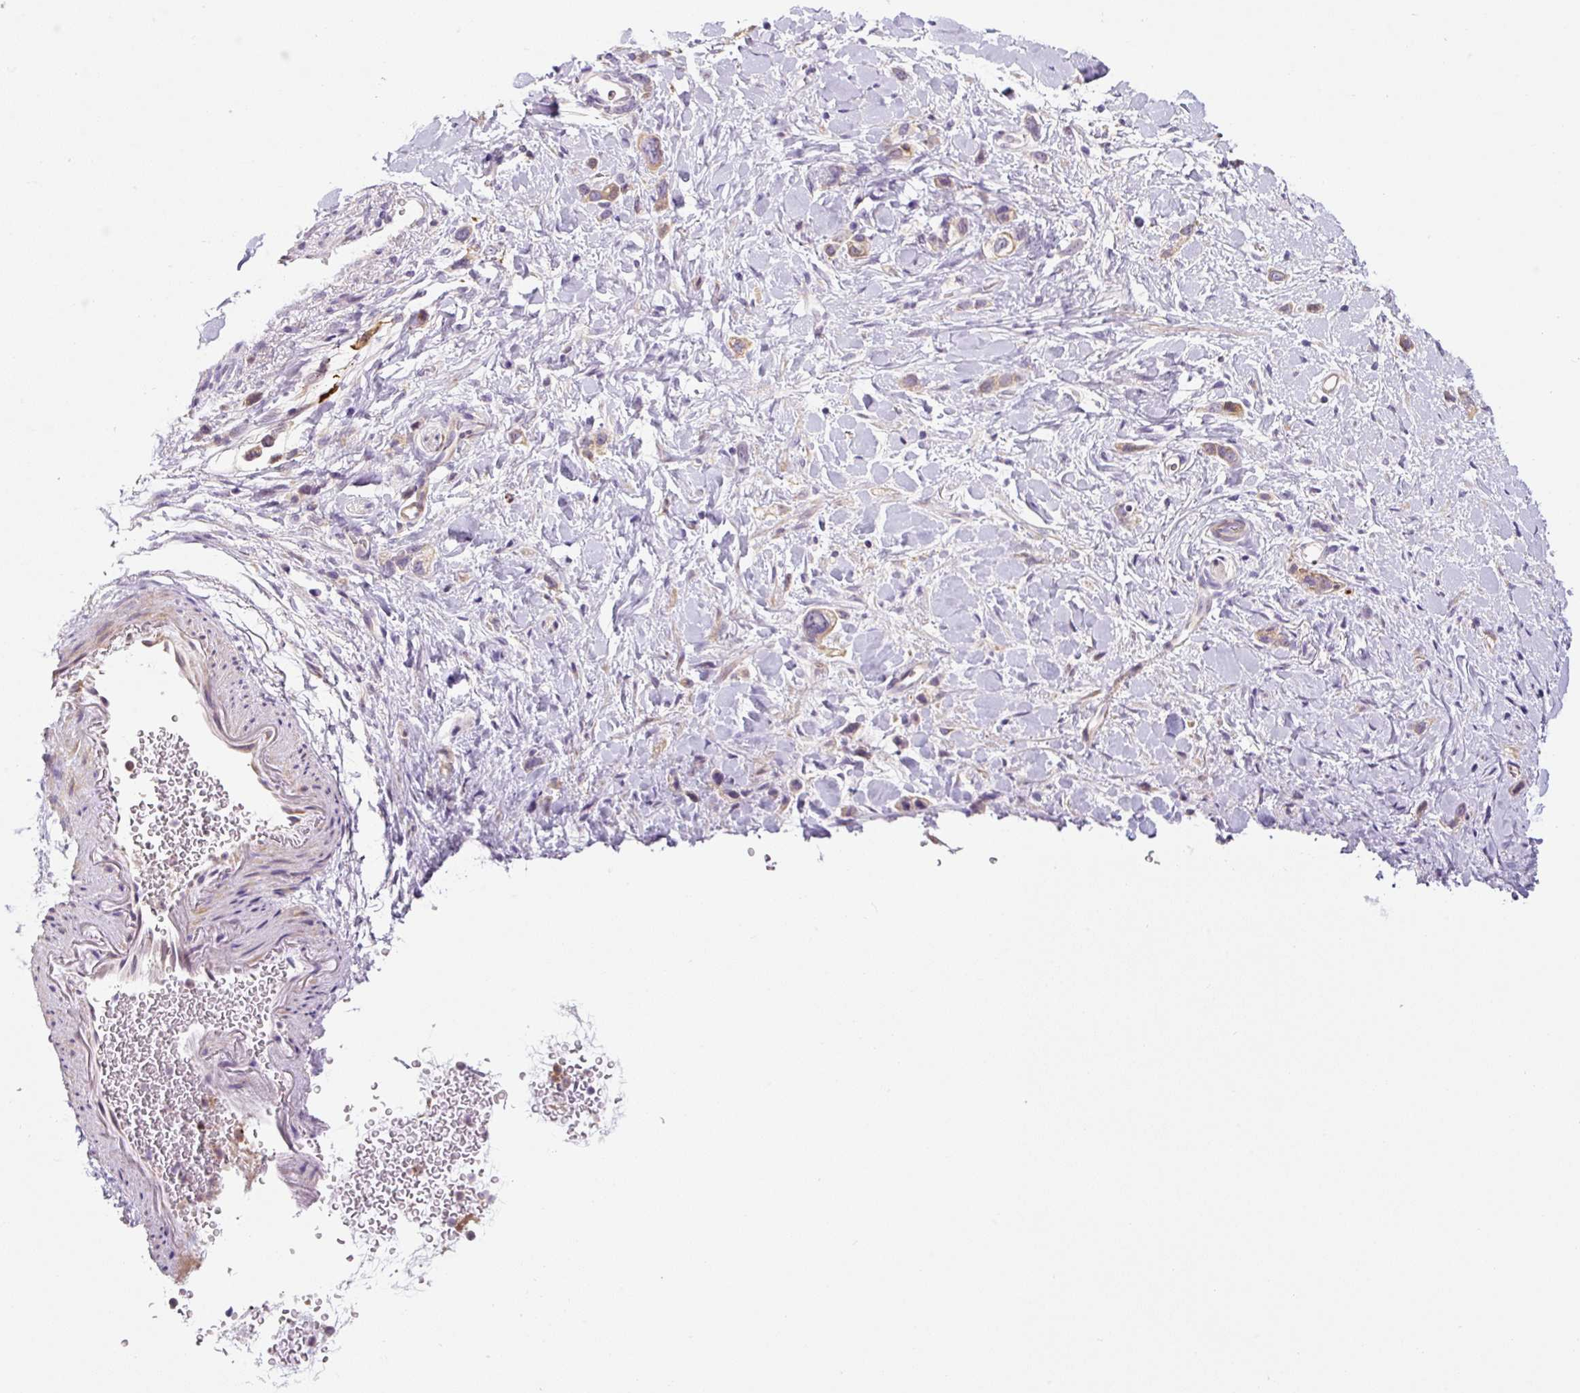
{"staining": {"intensity": "weak", "quantity": "25%-75%", "location": "cytoplasmic/membranous"}, "tissue": "stomach cancer", "cell_type": "Tumor cells", "image_type": "cancer", "snomed": [{"axis": "morphology", "description": "Adenocarcinoma, NOS"}, {"axis": "topography", "description": "Stomach"}], "caption": "Tumor cells demonstrate low levels of weak cytoplasmic/membranous positivity in about 25%-75% of cells in human stomach cancer. The staining was performed using DAB (3,3'-diaminobenzidine), with brown indicating positive protein expression. Nuclei are stained blue with hematoxylin.", "gene": "FUT10", "patient": {"sex": "female", "age": 65}}